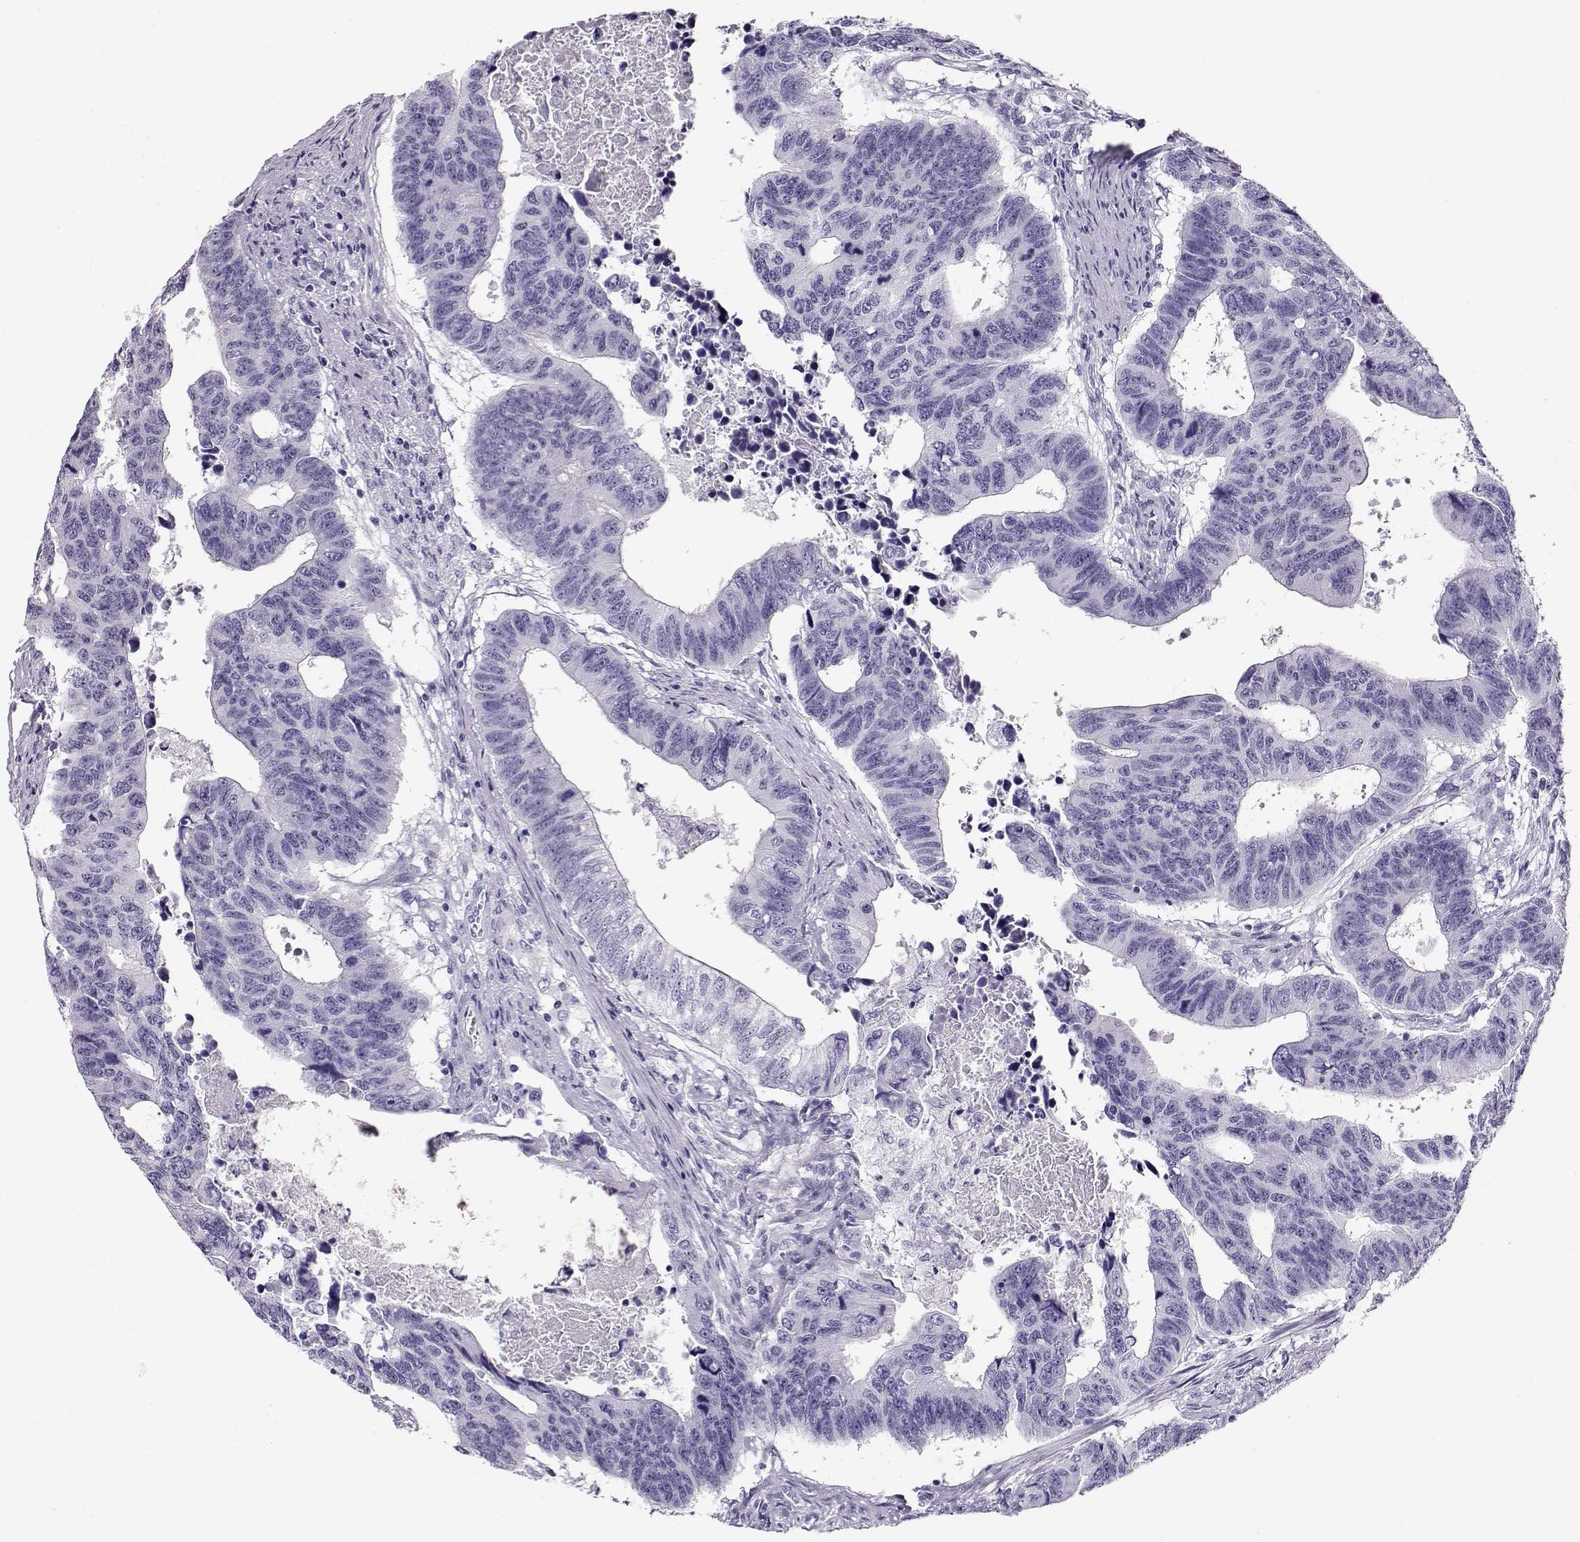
{"staining": {"intensity": "negative", "quantity": "none", "location": "none"}, "tissue": "colorectal cancer", "cell_type": "Tumor cells", "image_type": "cancer", "snomed": [{"axis": "morphology", "description": "Adenocarcinoma, NOS"}, {"axis": "topography", "description": "Rectum"}], "caption": "High magnification brightfield microscopy of colorectal cancer (adenocarcinoma) stained with DAB (3,3'-diaminobenzidine) (brown) and counterstained with hematoxylin (blue): tumor cells show no significant positivity. (Stains: DAB (3,3'-diaminobenzidine) immunohistochemistry with hematoxylin counter stain, Microscopy: brightfield microscopy at high magnification).", "gene": "ACTN2", "patient": {"sex": "female", "age": 85}}